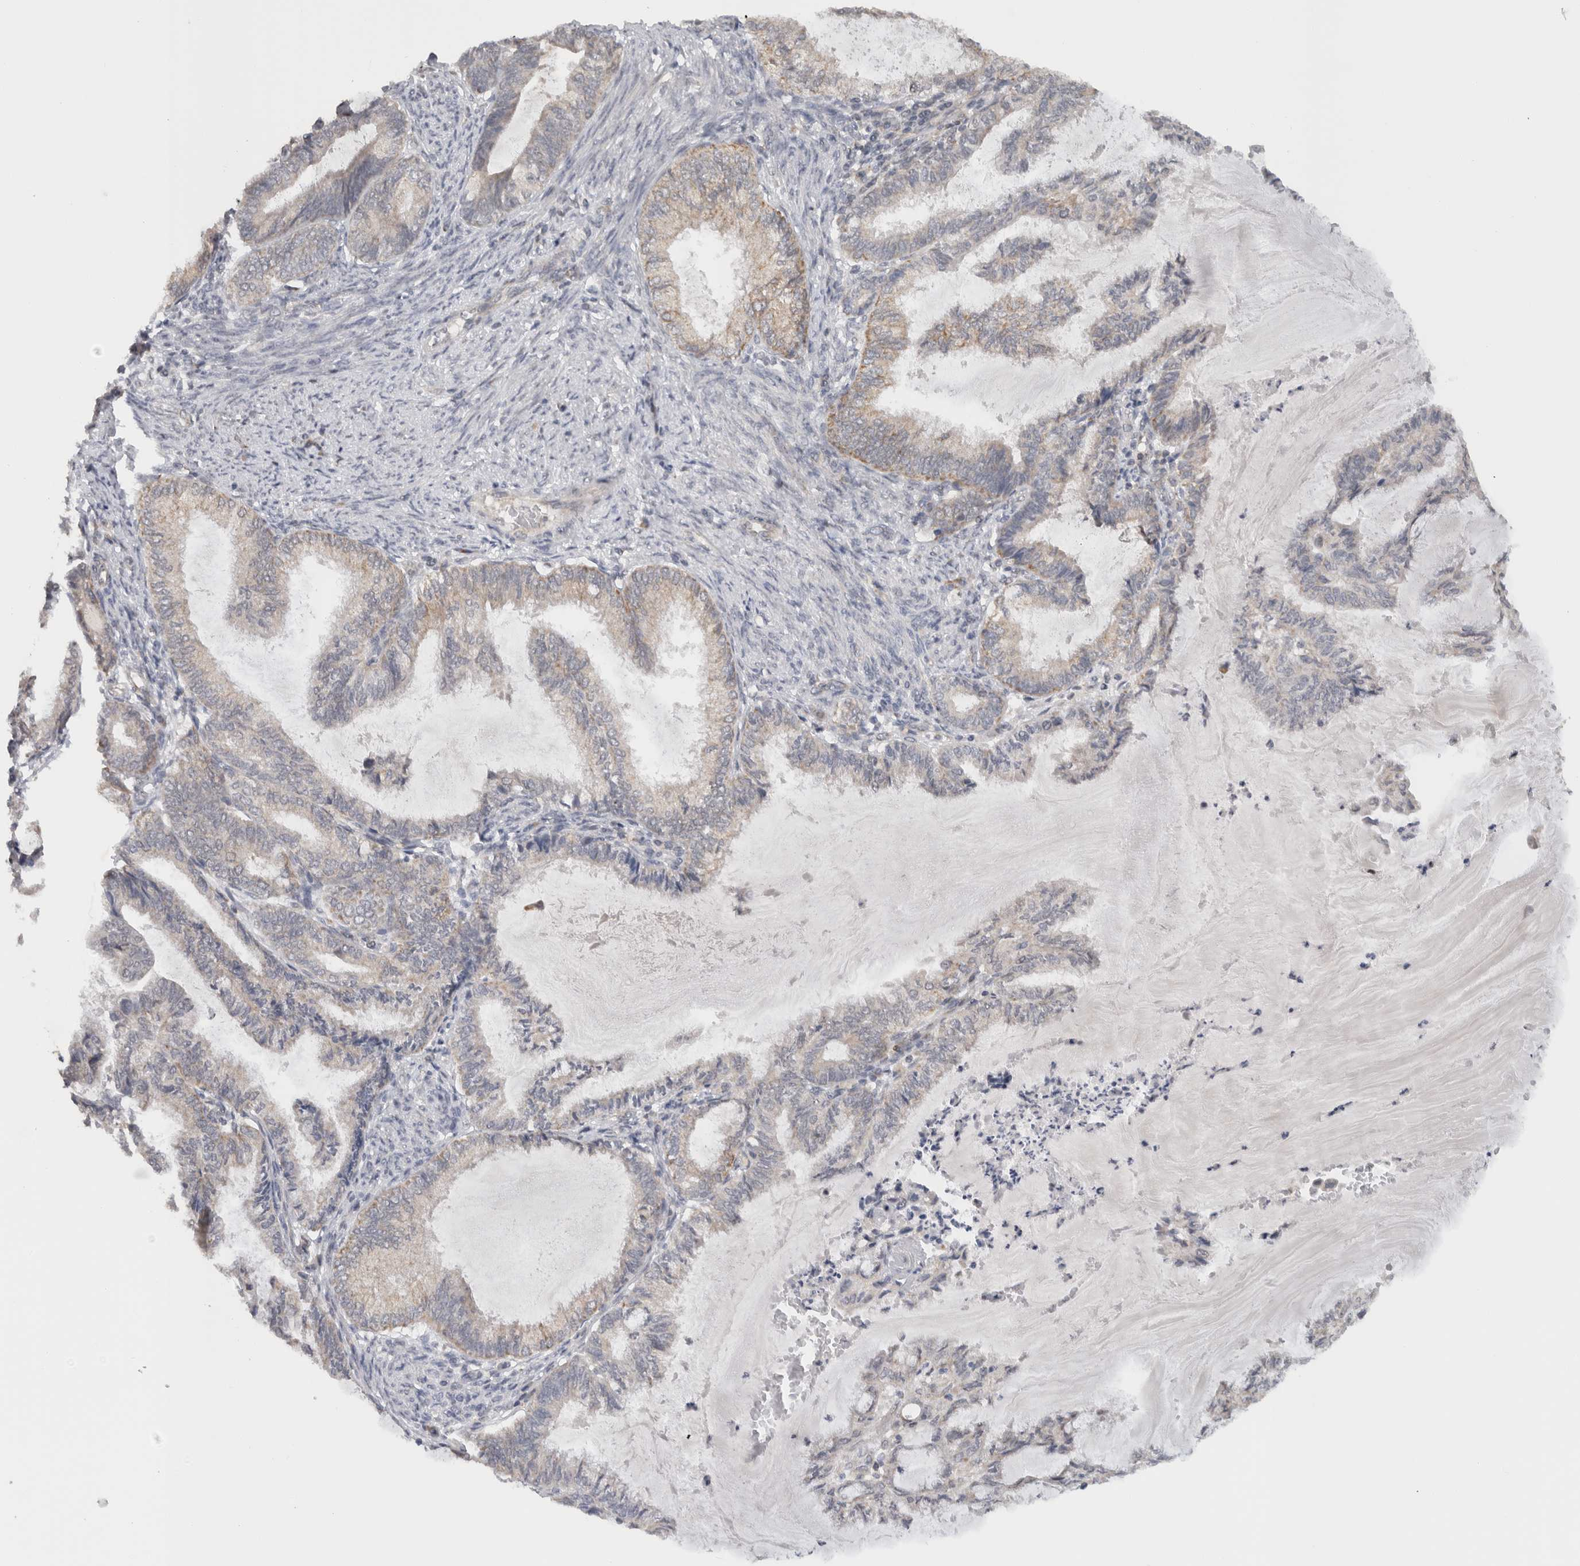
{"staining": {"intensity": "weak", "quantity": "<25%", "location": "cytoplasmic/membranous"}, "tissue": "endometrial cancer", "cell_type": "Tumor cells", "image_type": "cancer", "snomed": [{"axis": "morphology", "description": "Adenocarcinoma, NOS"}, {"axis": "topography", "description": "Endometrium"}], "caption": "A photomicrograph of endometrial cancer (adenocarcinoma) stained for a protein shows no brown staining in tumor cells. (Stains: DAB (3,3'-diaminobenzidine) immunohistochemistry with hematoxylin counter stain, Microscopy: brightfield microscopy at high magnification).", "gene": "CMC2", "patient": {"sex": "female", "age": 86}}